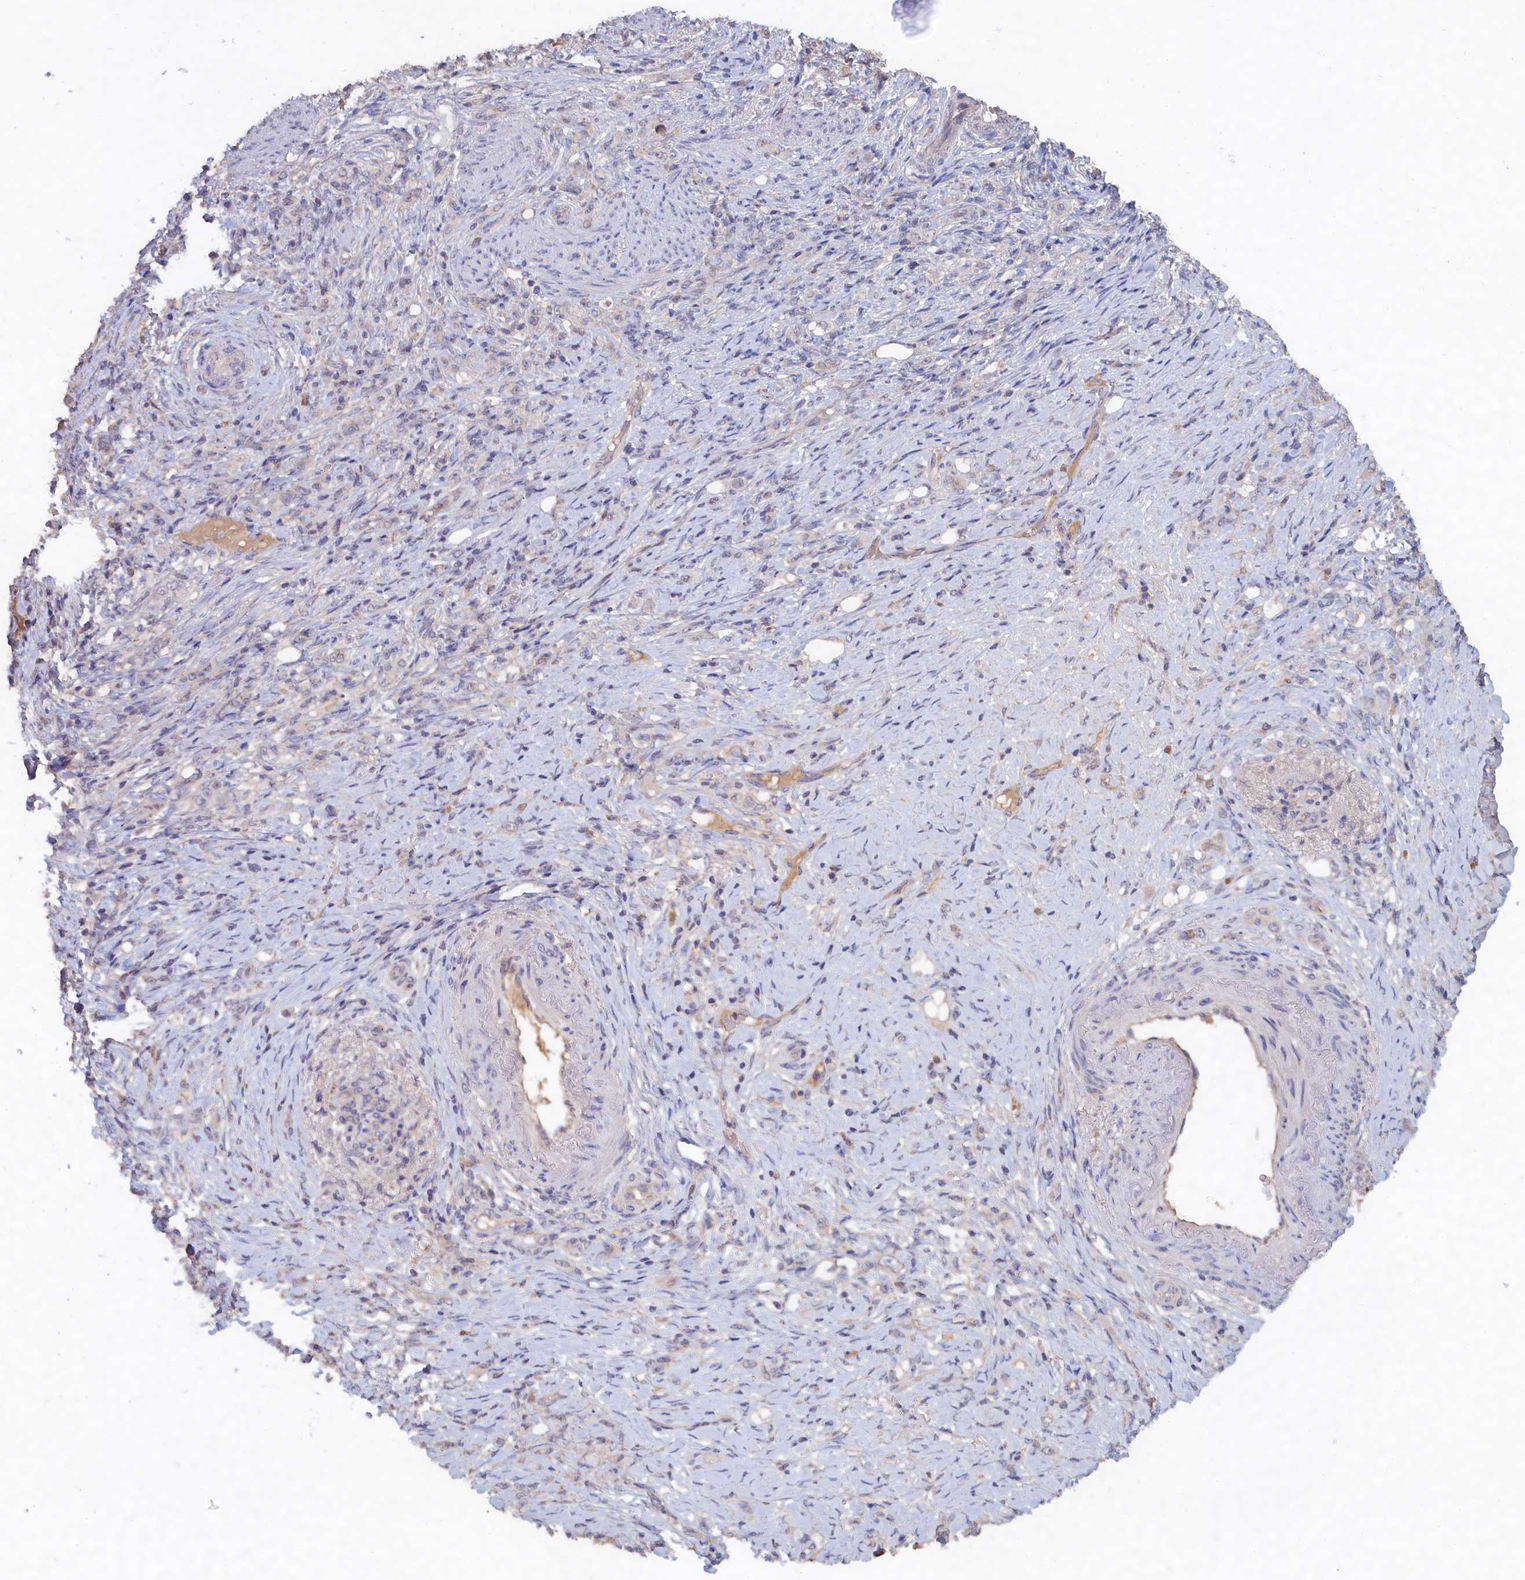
{"staining": {"intensity": "negative", "quantity": "none", "location": "none"}, "tissue": "stomach cancer", "cell_type": "Tumor cells", "image_type": "cancer", "snomed": [{"axis": "morphology", "description": "Adenocarcinoma, NOS"}, {"axis": "topography", "description": "Stomach"}], "caption": "Immunohistochemistry histopathology image of stomach cancer stained for a protein (brown), which shows no positivity in tumor cells.", "gene": "CELF5", "patient": {"sex": "female", "age": 79}}